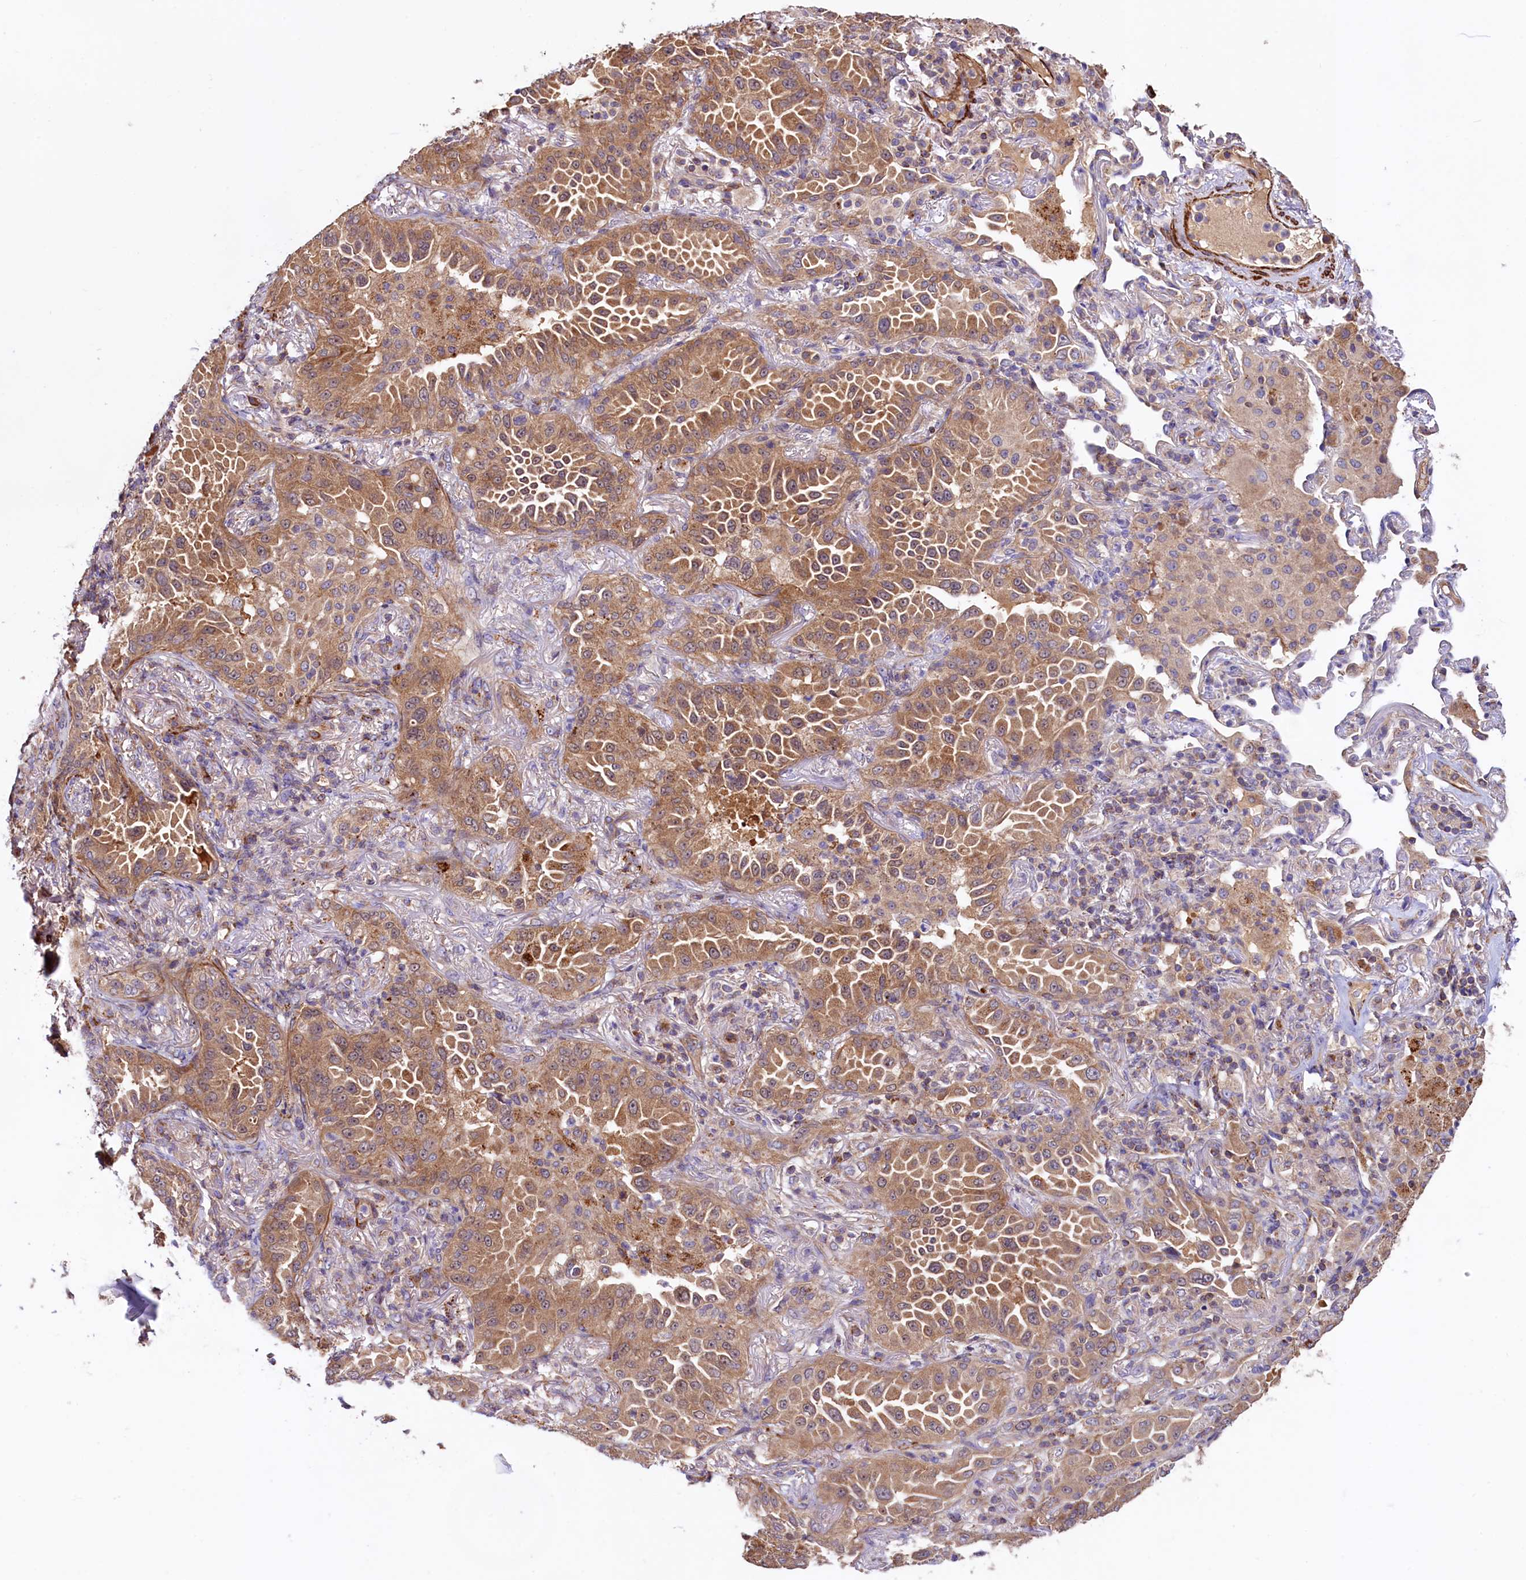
{"staining": {"intensity": "moderate", "quantity": ">75%", "location": "cytoplasmic/membranous"}, "tissue": "lung cancer", "cell_type": "Tumor cells", "image_type": "cancer", "snomed": [{"axis": "morphology", "description": "Adenocarcinoma, NOS"}, {"axis": "topography", "description": "Lung"}], "caption": "Brown immunohistochemical staining in adenocarcinoma (lung) shows moderate cytoplasmic/membranous expression in approximately >75% of tumor cells.", "gene": "CIAO3", "patient": {"sex": "female", "age": 69}}